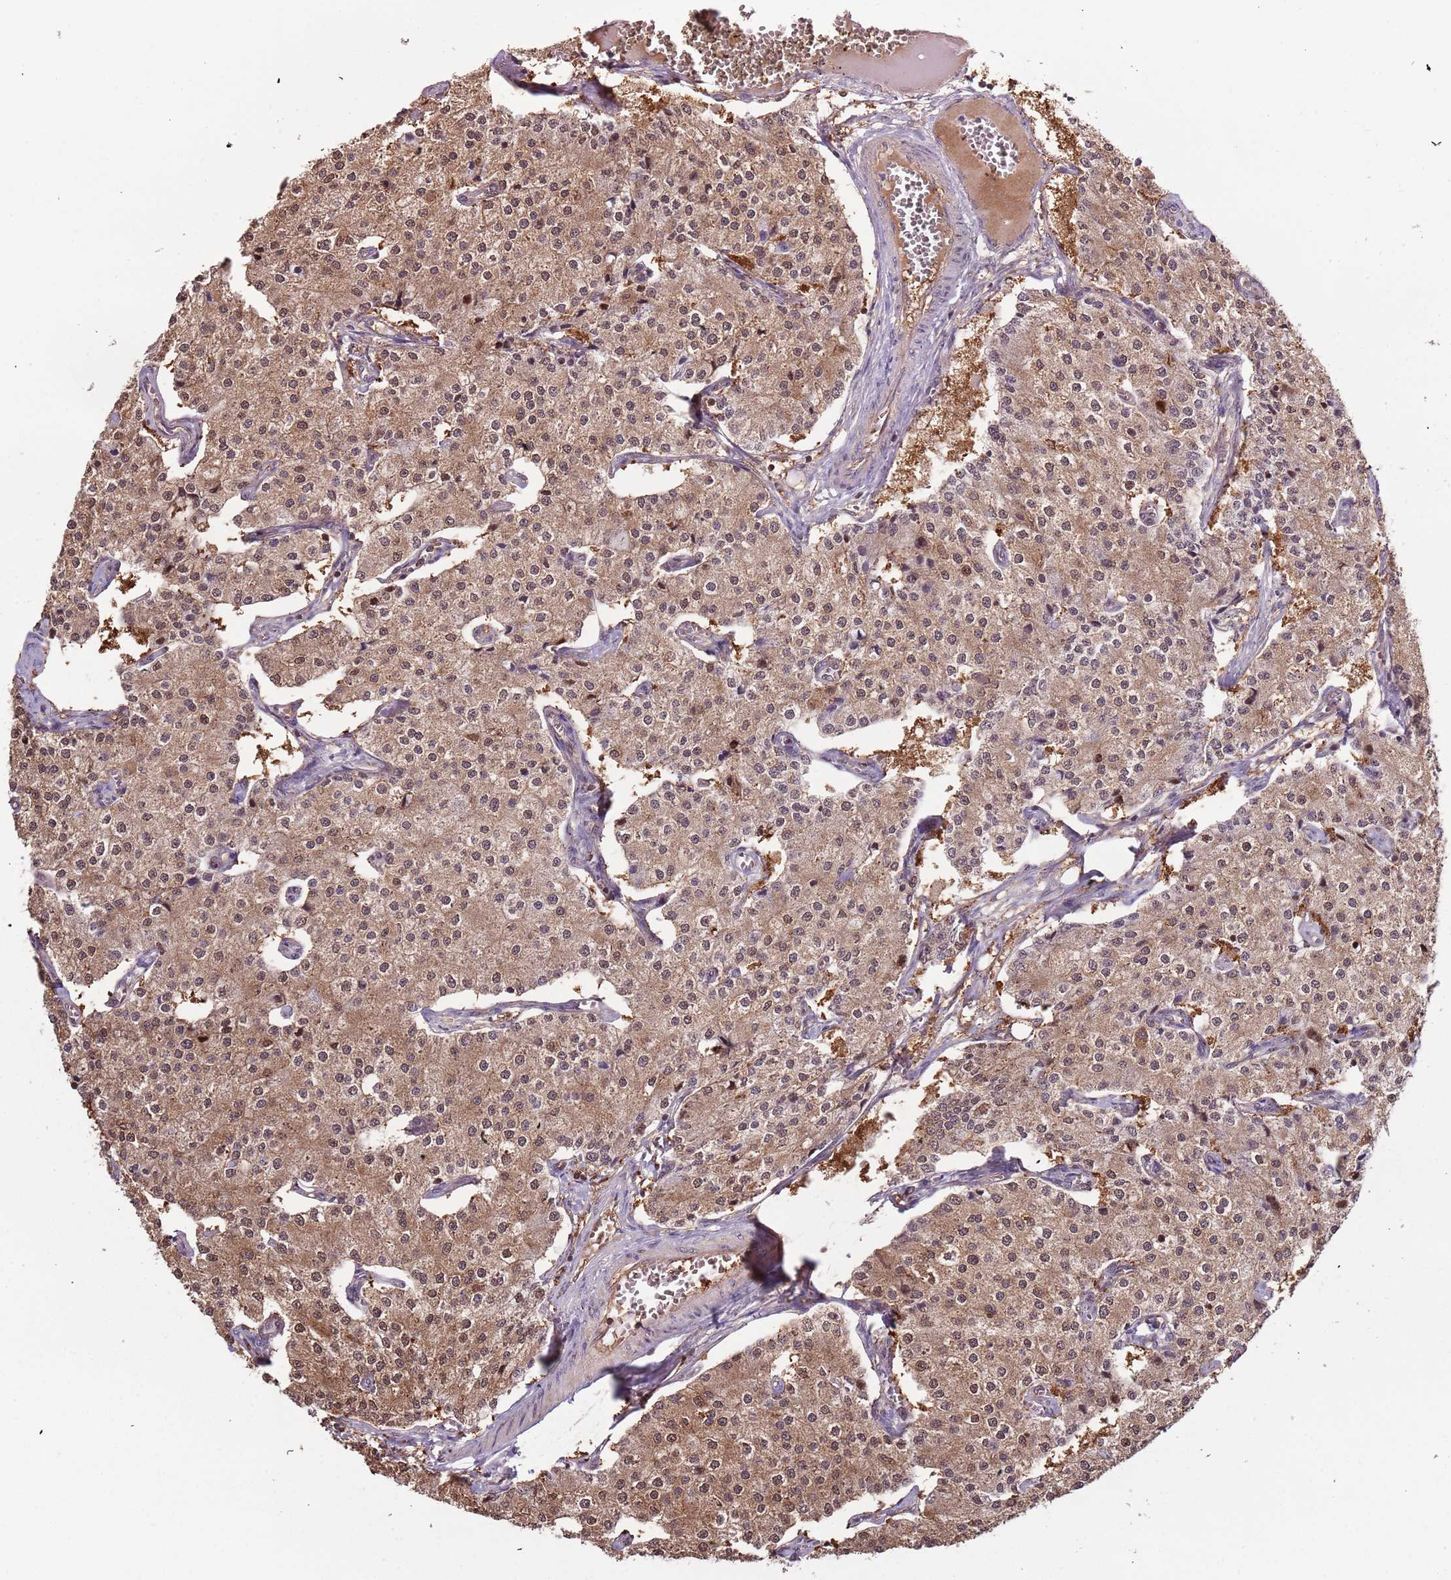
{"staining": {"intensity": "moderate", "quantity": ">75%", "location": "cytoplasmic/membranous,nuclear"}, "tissue": "carcinoid", "cell_type": "Tumor cells", "image_type": "cancer", "snomed": [{"axis": "morphology", "description": "Carcinoid, malignant, NOS"}, {"axis": "topography", "description": "Colon"}], "caption": "Moderate cytoplasmic/membranous and nuclear protein positivity is seen in approximately >75% of tumor cells in carcinoid (malignant).", "gene": "IL17RD", "patient": {"sex": "female", "age": 52}}